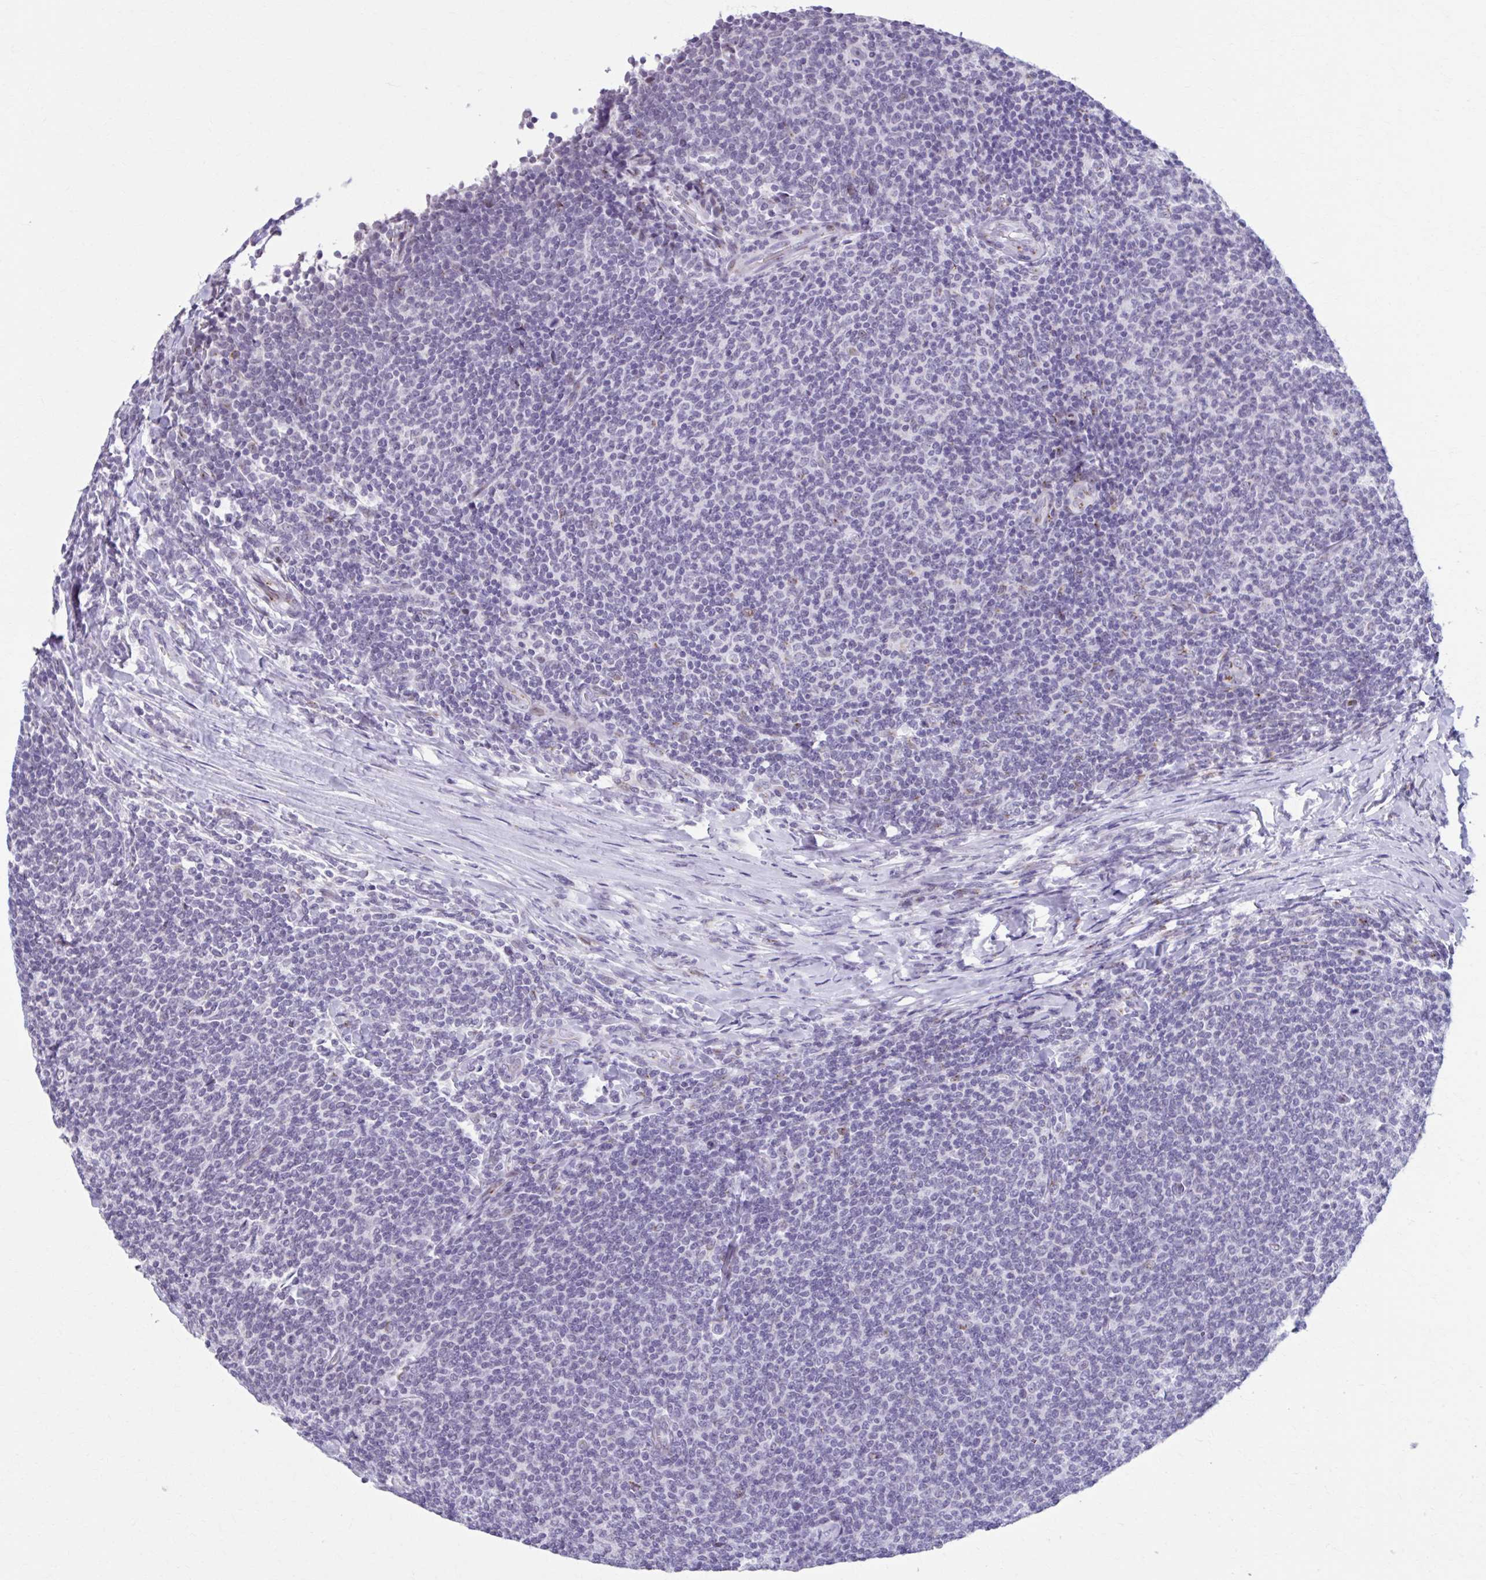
{"staining": {"intensity": "negative", "quantity": "none", "location": "none"}, "tissue": "lymphoma", "cell_type": "Tumor cells", "image_type": "cancer", "snomed": [{"axis": "morphology", "description": "Malignant lymphoma, non-Hodgkin's type, Low grade"}, {"axis": "topography", "description": "Lymph node"}], "caption": "Immunohistochemistry (IHC) image of human malignant lymphoma, non-Hodgkin's type (low-grade) stained for a protein (brown), which shows no expression in tumor cells.", "gene": "ZNF682", "patient": {"sex": "male", "age": 52}}